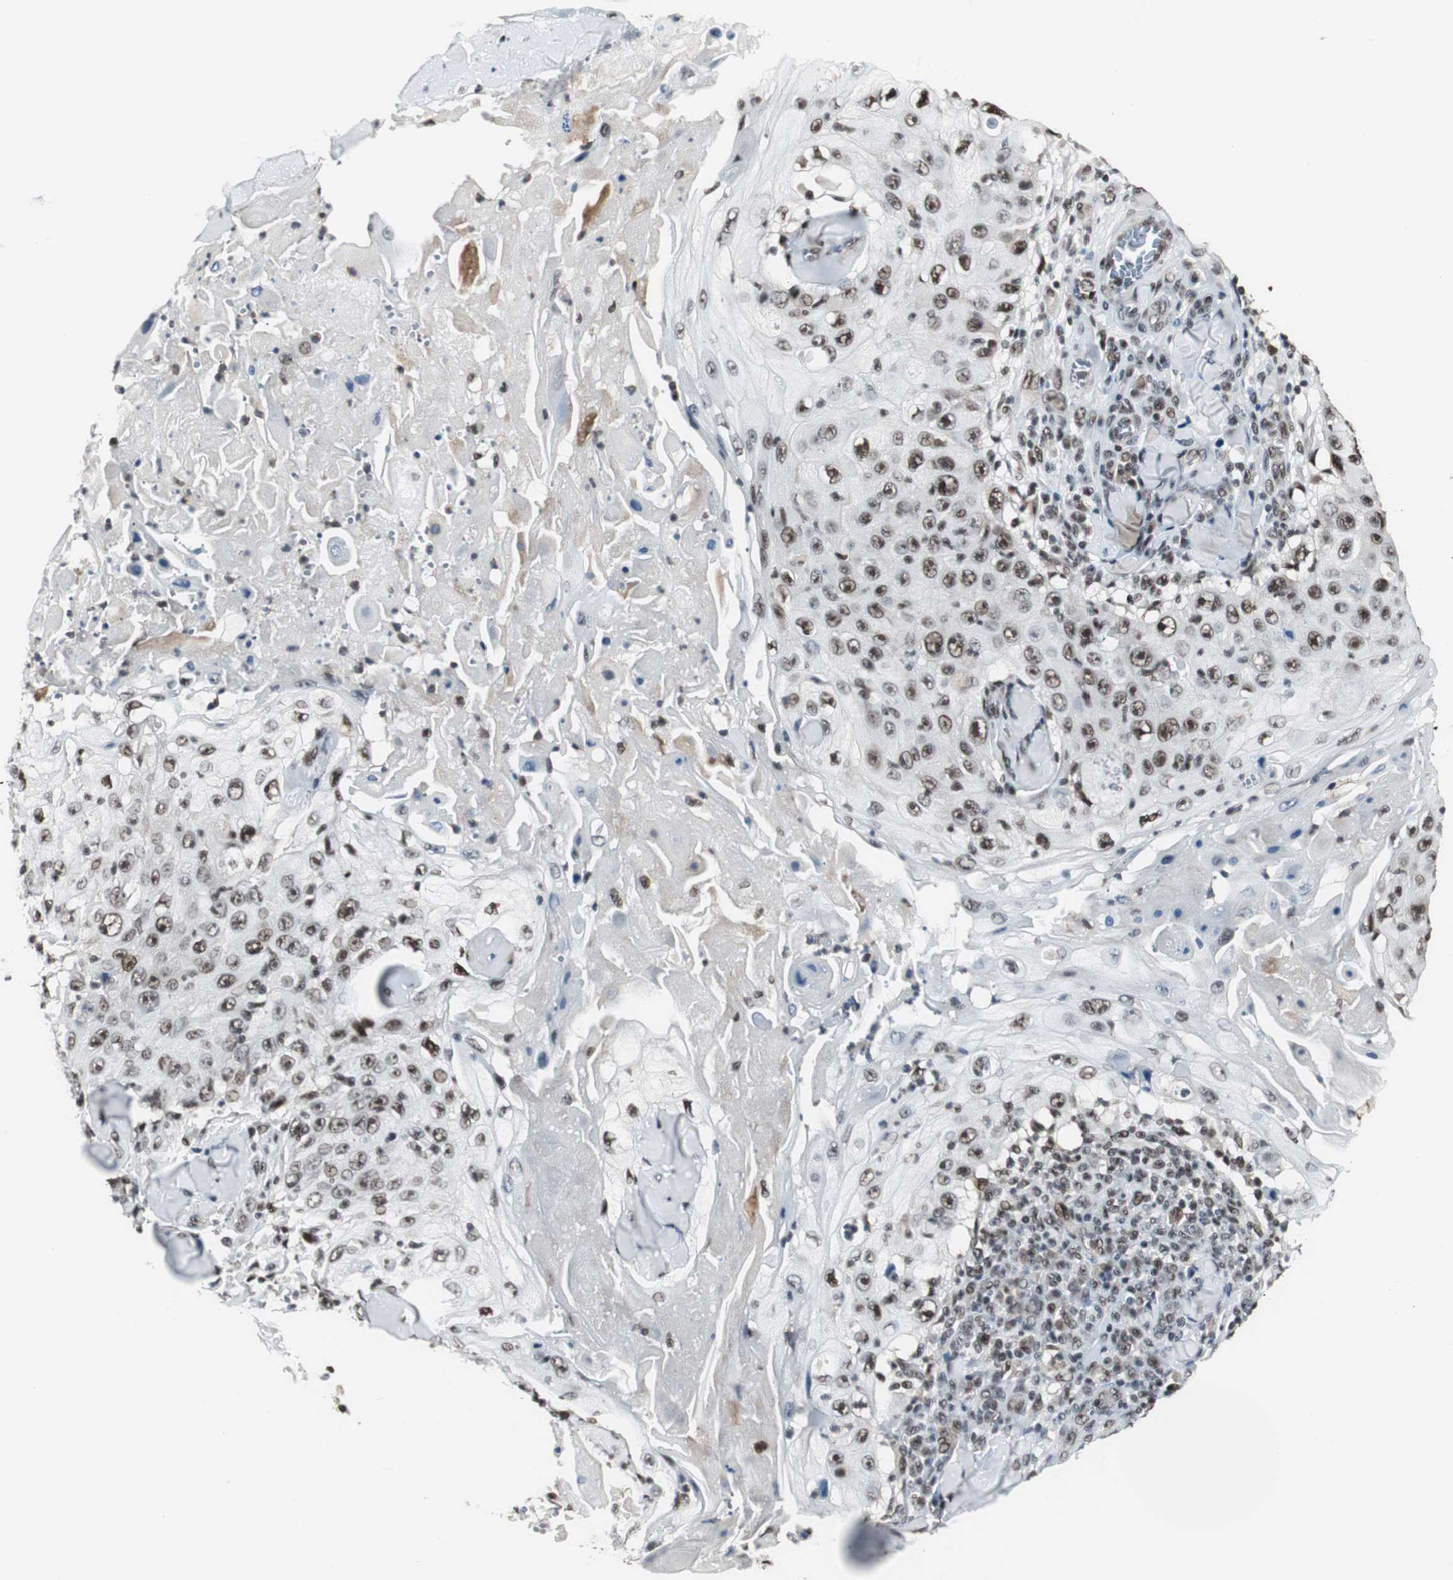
{"staining": {"intensity": "strong", "quantity": ">75%", "location": "nuclear"}, "tissue": "skin cancer", "cell_type": "Tumor cells", "image_type": "cancer", "snomed": [{"axis": "morphology", "description": "Squamous cell carcinoma, NOS"}, {"axis": "topography", "description": "Skin"}], "caption": "Protein analysis of skin squamous cell carcinoma tissue shows strong nuclear positivity in approximately >75% of tumor cells.", "gene": "CDK9", "patient": {"sex": "male", "age": 86}}